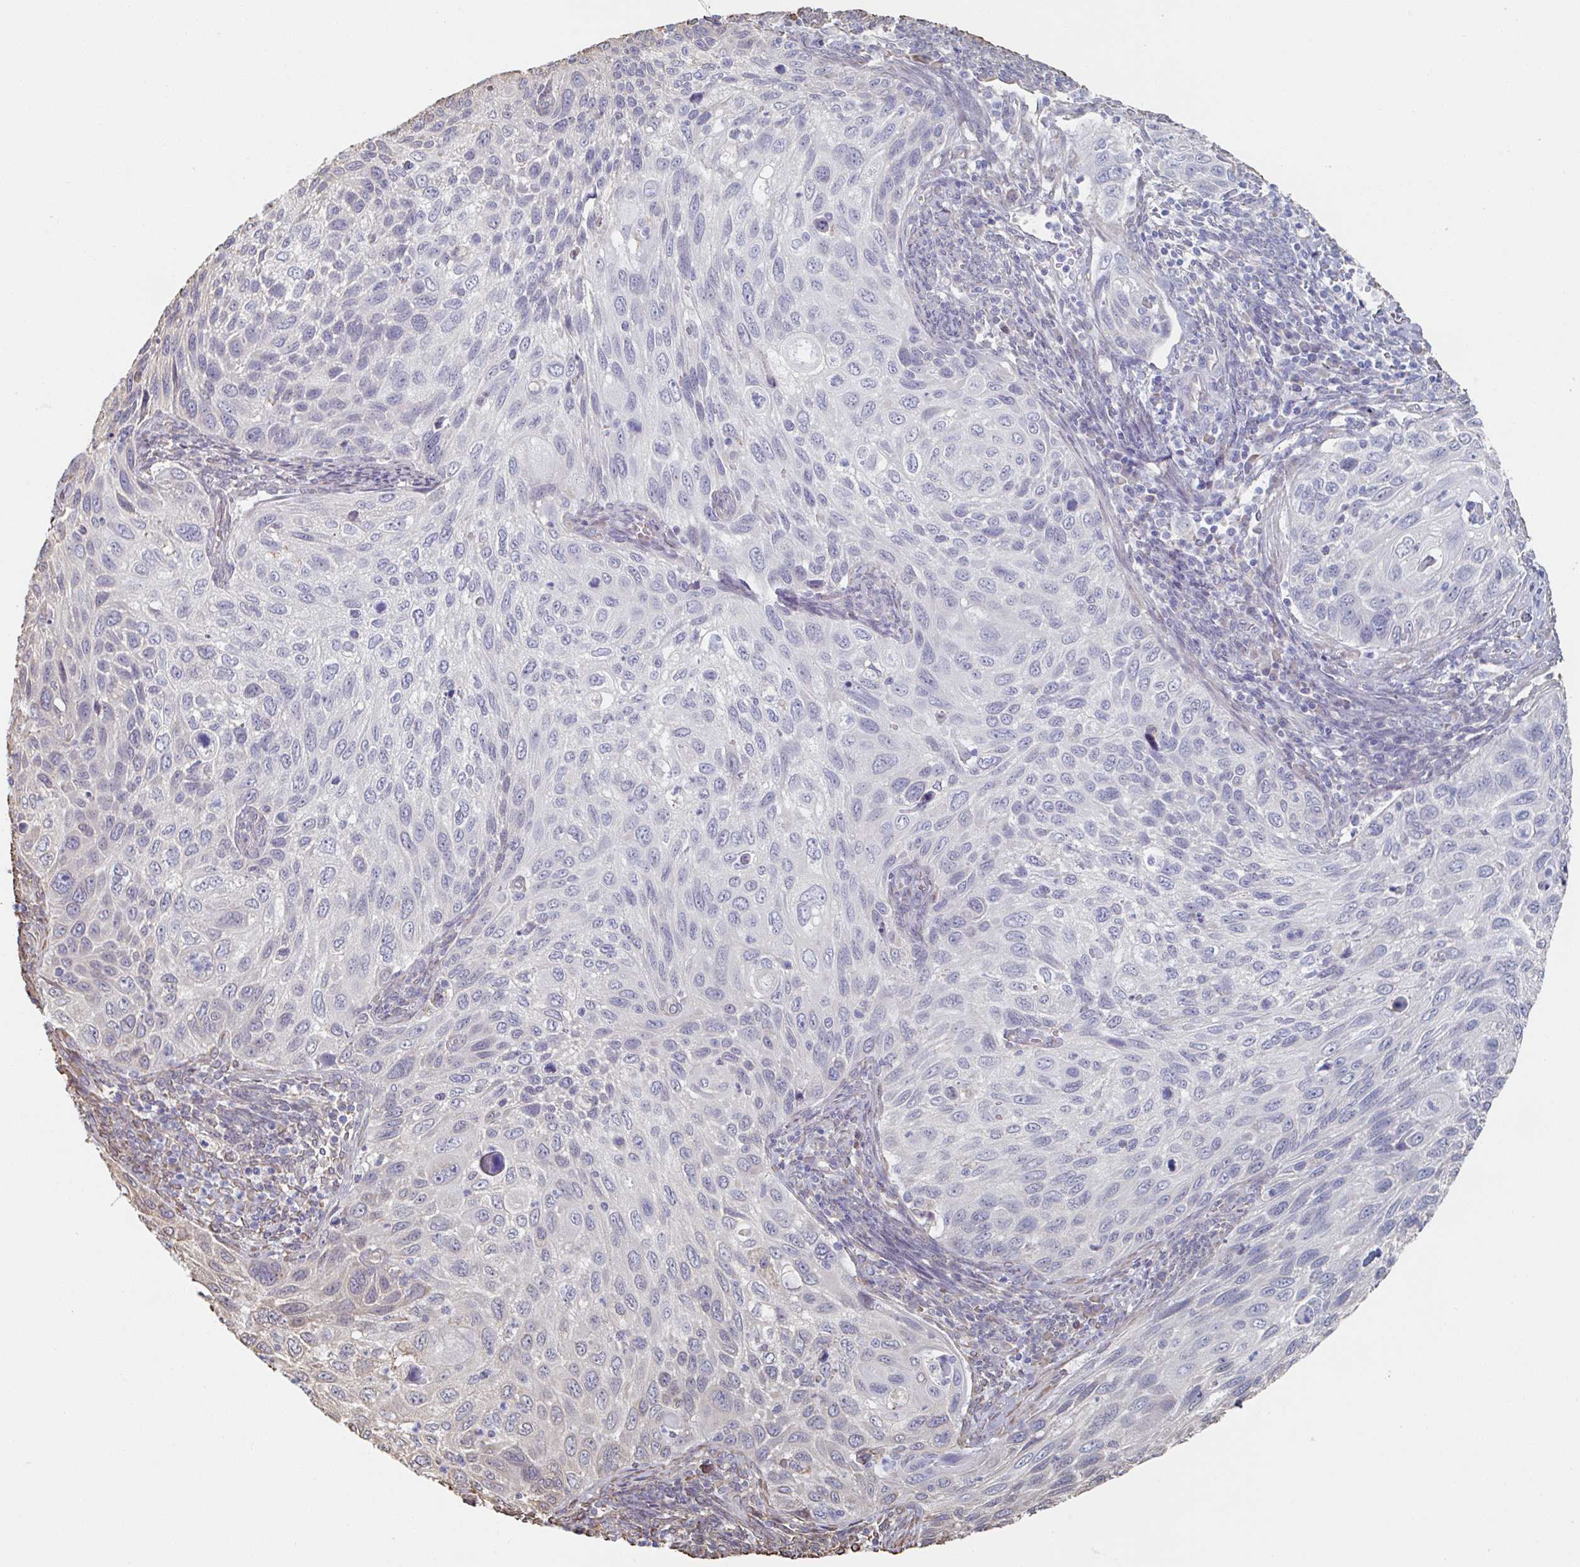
{"staining": {"intensity": "negative", "quantity": "none", "location": "none"}, "tissue": "cervical cancer", "cell_type": "Tumor cells", "image_type": "cancer", "snomed": [{"axis": "morphology", "description": "Squamous cell carcinoma, NOS"}, {"axis": "topography", "description": "Cervix"}], "caption": "DAB immunohistochemical staining of cervical cancer exhibits no significant staining in tumor cells.", "gene": "RAB5IF", "patient": {"sex": "female", "age": 70}}